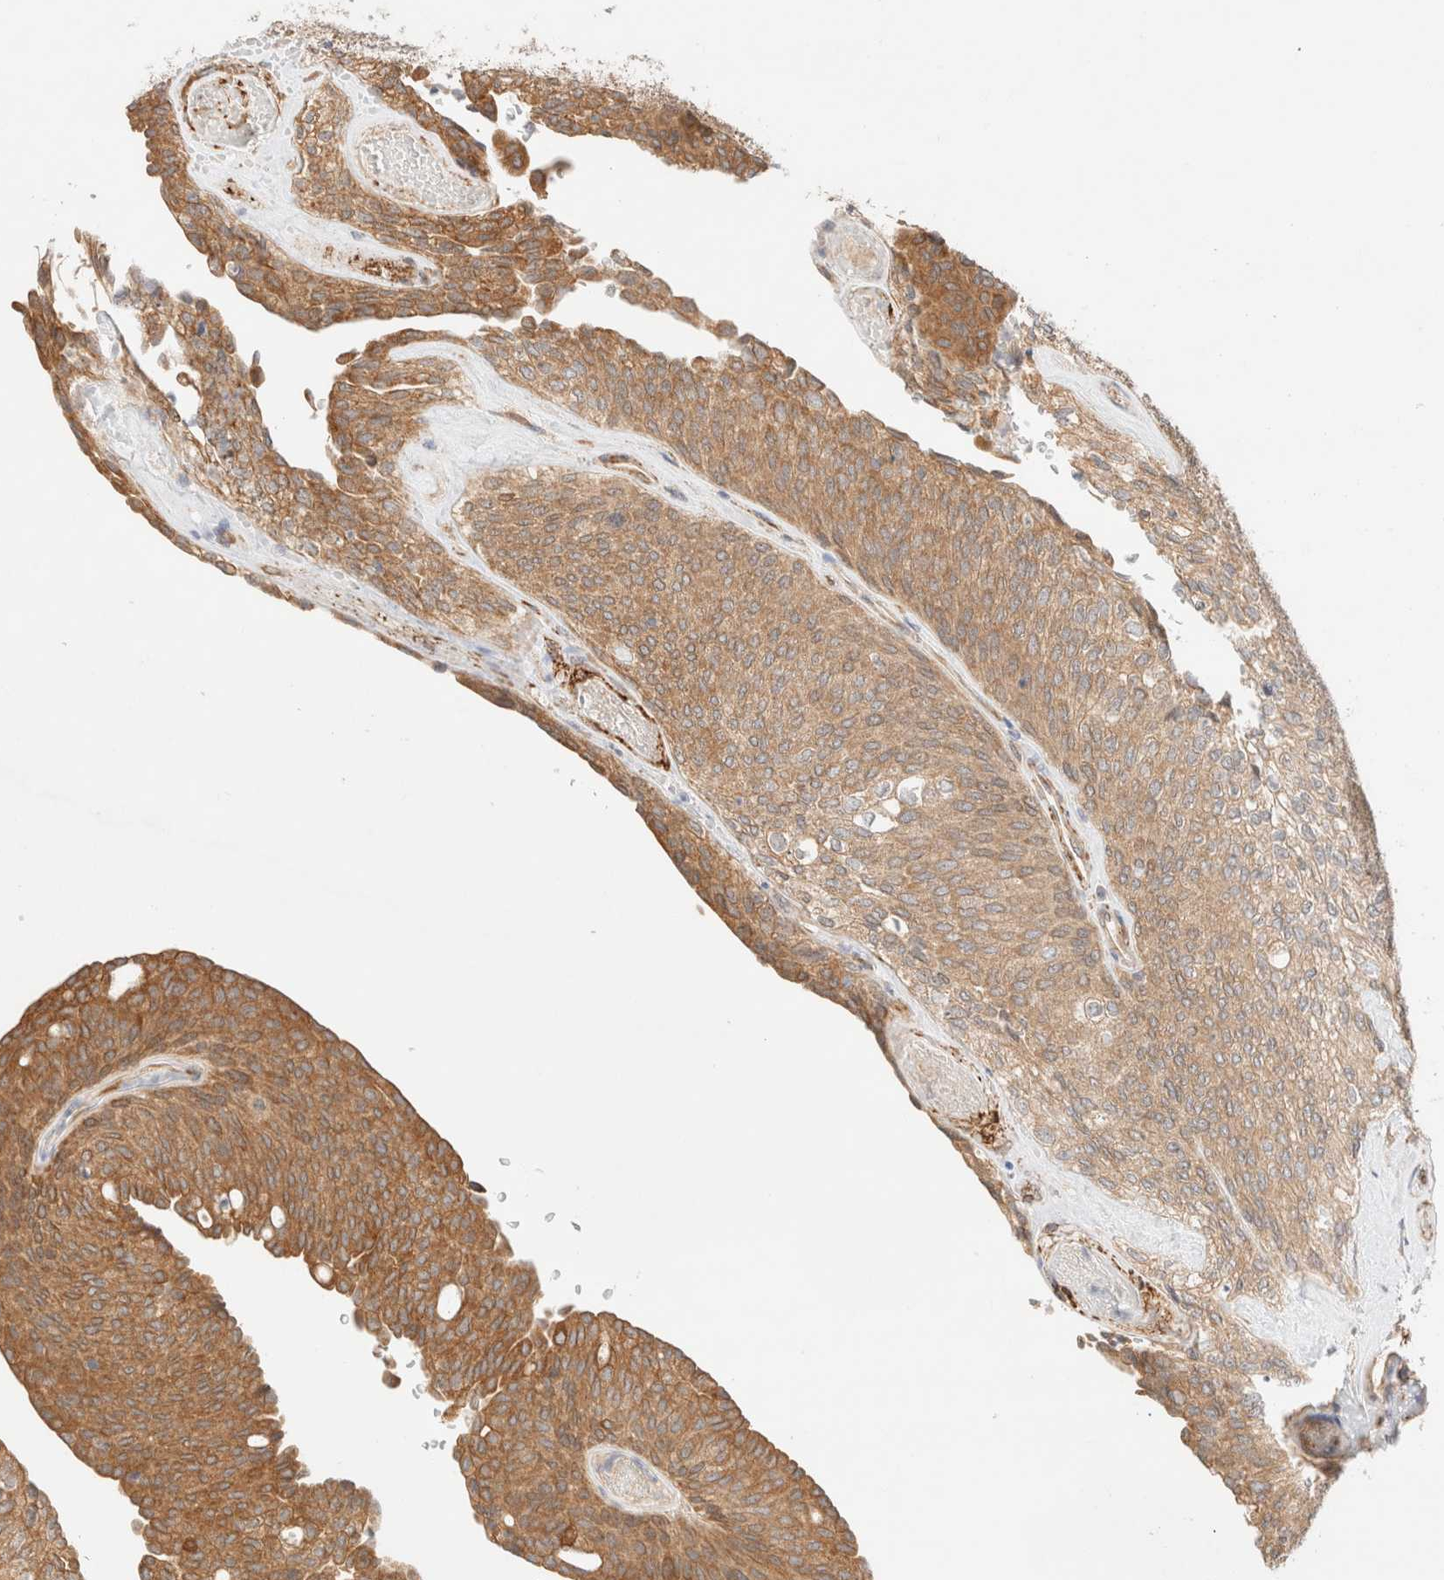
{"staining": {"intensity": "moderate", "quantity": ">75%", "location": "cytoplasmic/membranous"}, "tissue": "urothelial cancer", "cell_type": "Tumor cells", "image_type": "cancer", "snomed": [{"axis": "morphology", "description": "Urothelial carcinoma, Low grade"}, {"axis": "topography", "description": "Urinary bladder"}], "caption": "DAB (3,3'-diaminobenzidine) immunohistochemical staining of low-grade urothelial carcinoma demonstrates moderate cytoplasmic/membranous protein expression in approximately >75% of tumor cells.", "gene": "RRP15", "patient": {"sex": "female", "age": 79}}